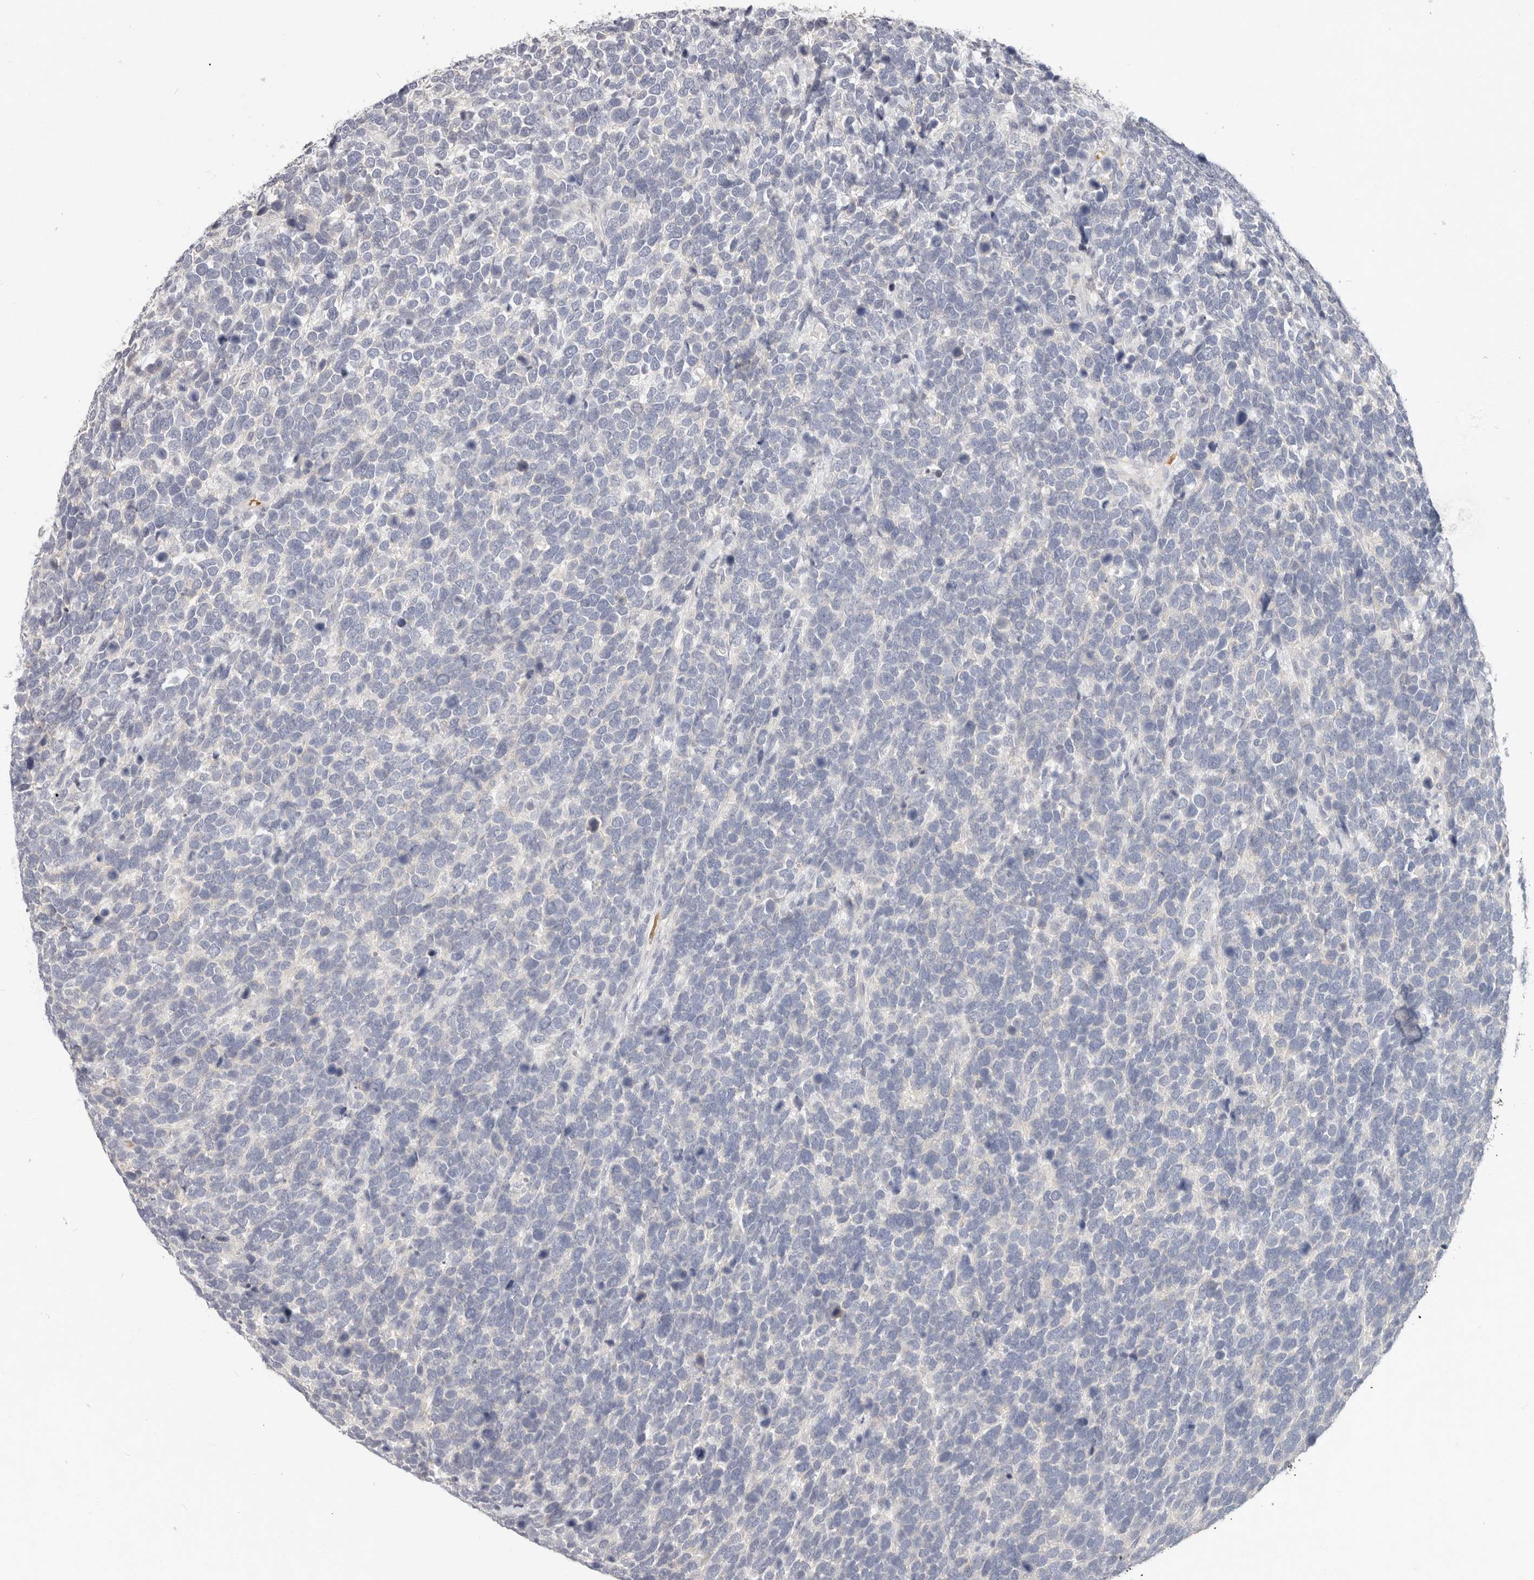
{"staining": {"intensity": "negative", "quantity": "none", "location": "none"}, "tissue": "urothelial cancer", "cell_type": "Tumor cells", "image_type": "cancer", "snomed": [{"axis": "morphology", "description": "Urothelial carcinoma, High grade"}, {"axis": "topography", "description": "Urinary bladder"}], "caption": "This is a photomicrograph of IHC staining of high-grade urothelial carcinoma, which shows no expression in tumor cells. Brightfield microscopy of IHC stained with DAB (3,3'-diaminobenzidine) (brown) and hematoxylin (blue), captured at high magnification.", "gene": "TMEM63B", "patient": {"sex": "female", "age": 80}}